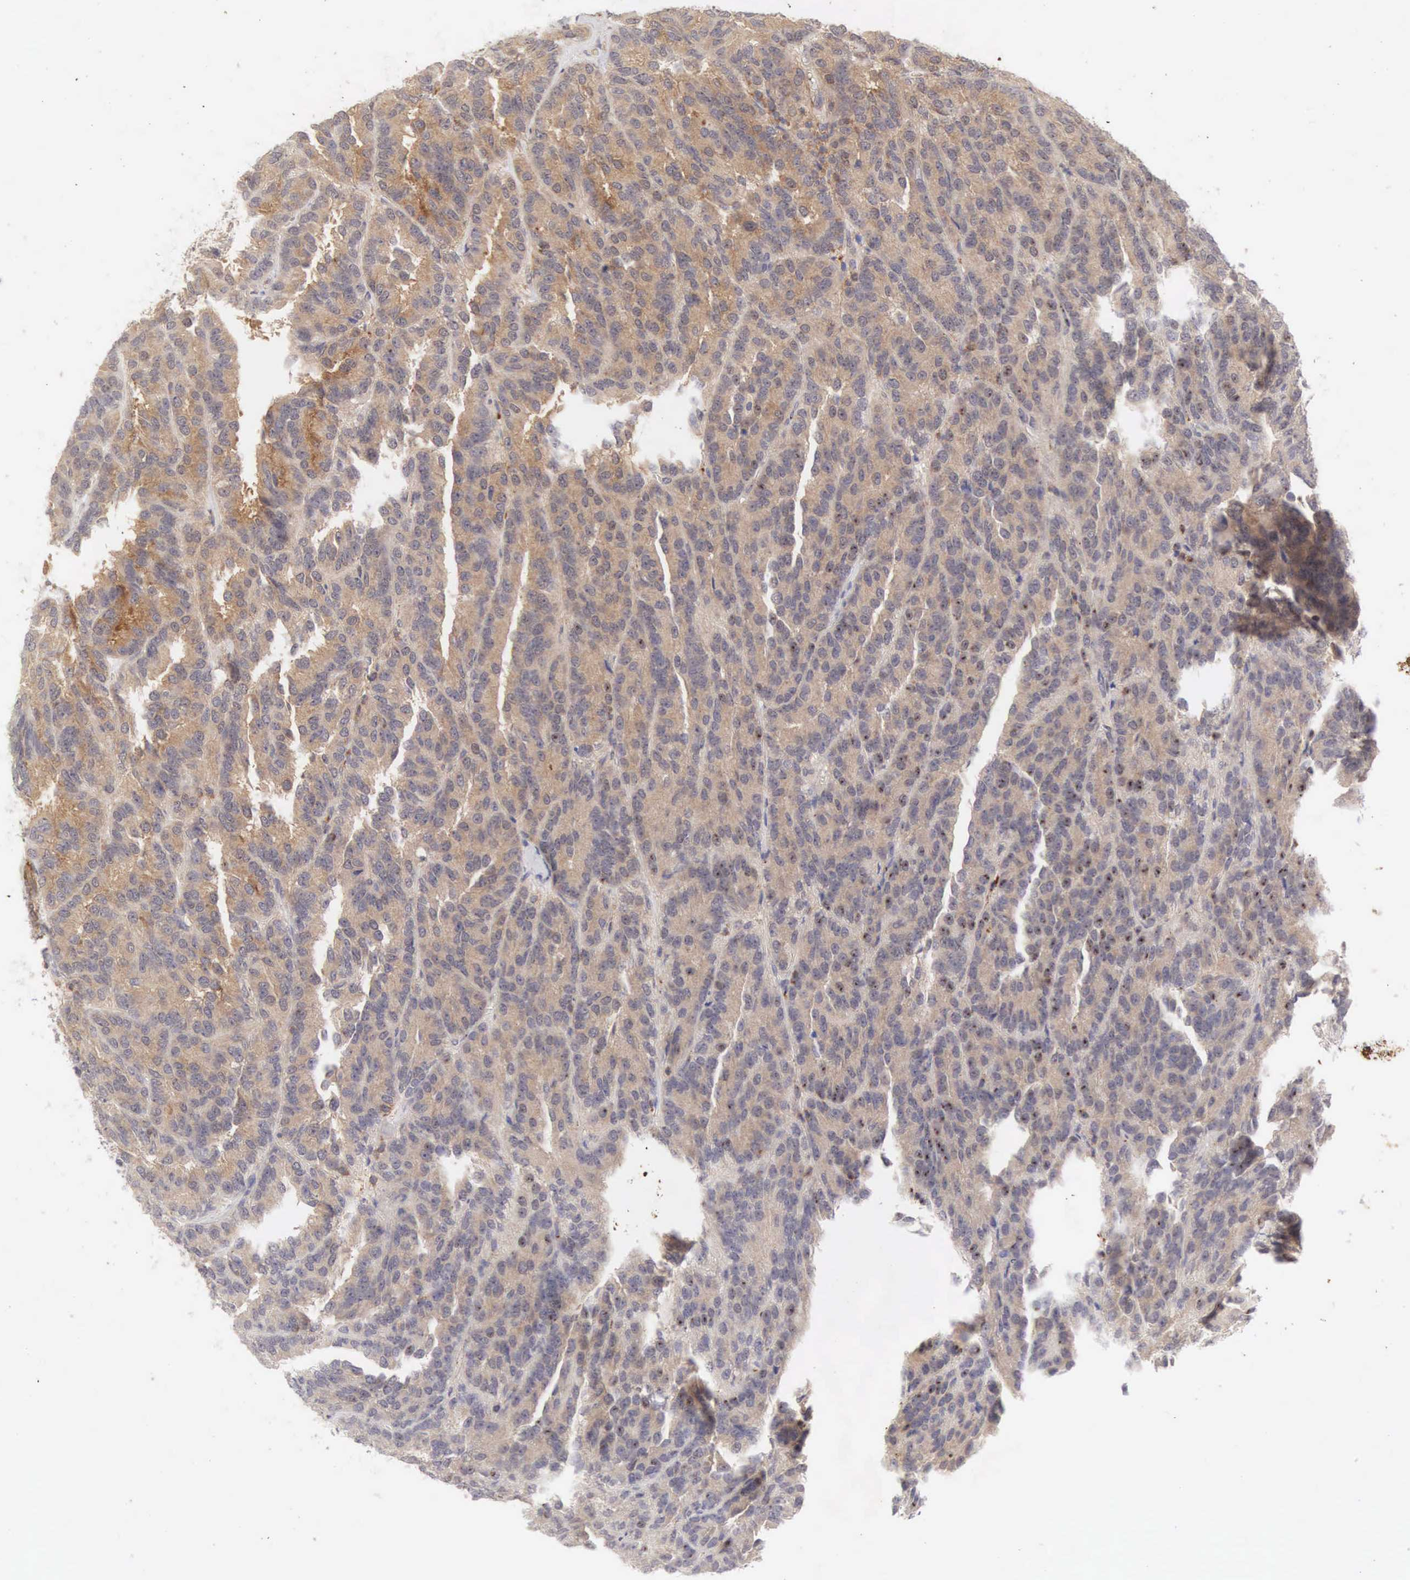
{"staining": {"intensity": "weak", "quantity": "<25%", "location": "cytoplasmic/membranous"}, "tissue": "renal cancer", "cell_type": "Tumor cells", "image_type": "cancer", "snomed": [{"axis": "morphology", "description": "Adenocarcinoma, NOS"}, {"axis": "topography", "description": "Kidney"}], "caption": "A high-resolution histopathology image shows immunohistochemistry (IHC) staining of renal cancer, which shows no significant staining in tumor cells.", "gene": "CD1A", "patient": {"sex": "male", "age": 46}}